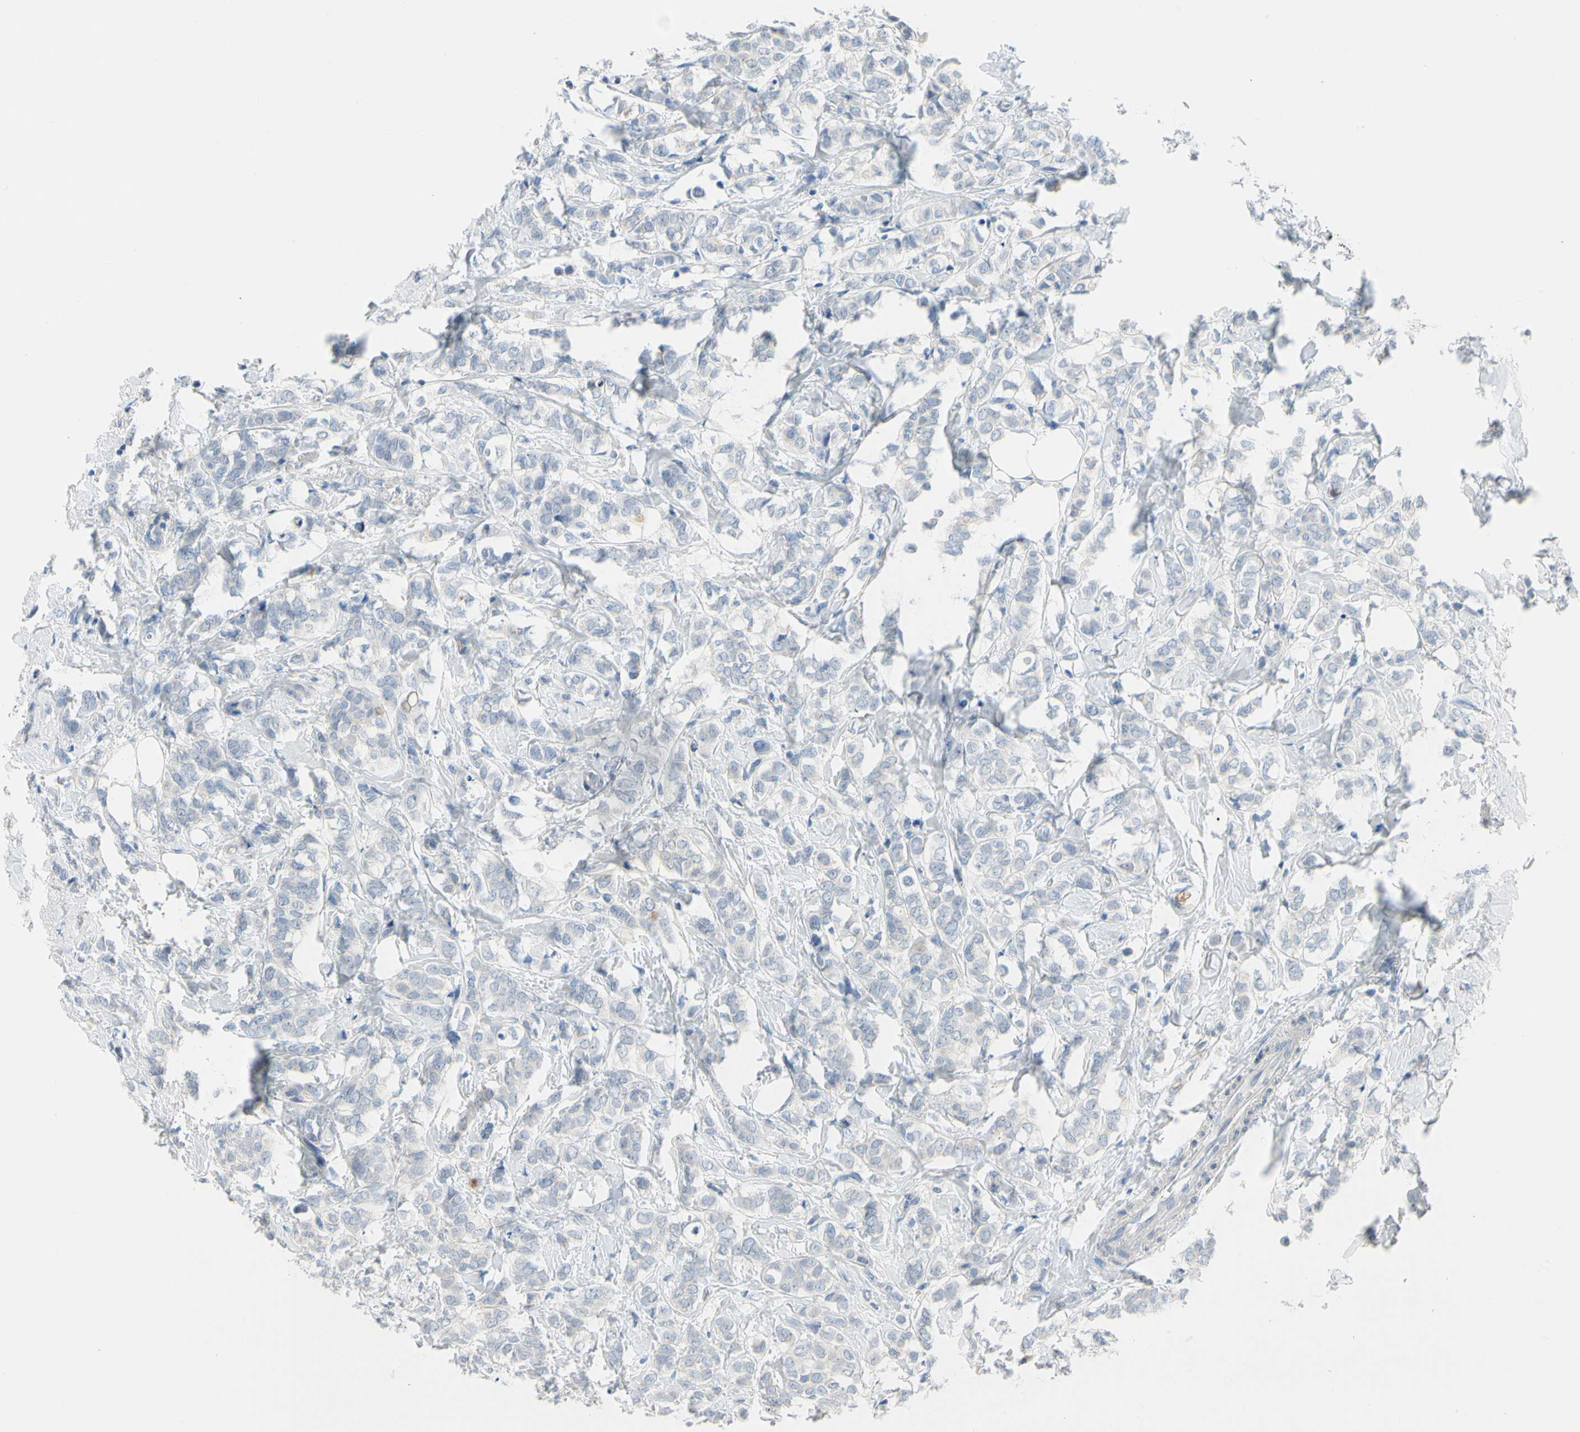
{"staining": {"intensity": "negative", "quantity": "none", "location": "none"}, "tissue": "breast cancer", "cell_type": "Tumor cells", "image_type": "cancer", "snomed": [{"axis": "morphology", "description": "Lobular carcinoma"}, {"axis": "topography", "description": "Breast"}], "caption": "Human breast cancer (lobular carcinoma) stained for a protein using immunohistochemistry (IHC) demonstrates no staining in tumor cells.", "gene": "MARK1", "patient": {"sex": "female", "age": 60}}